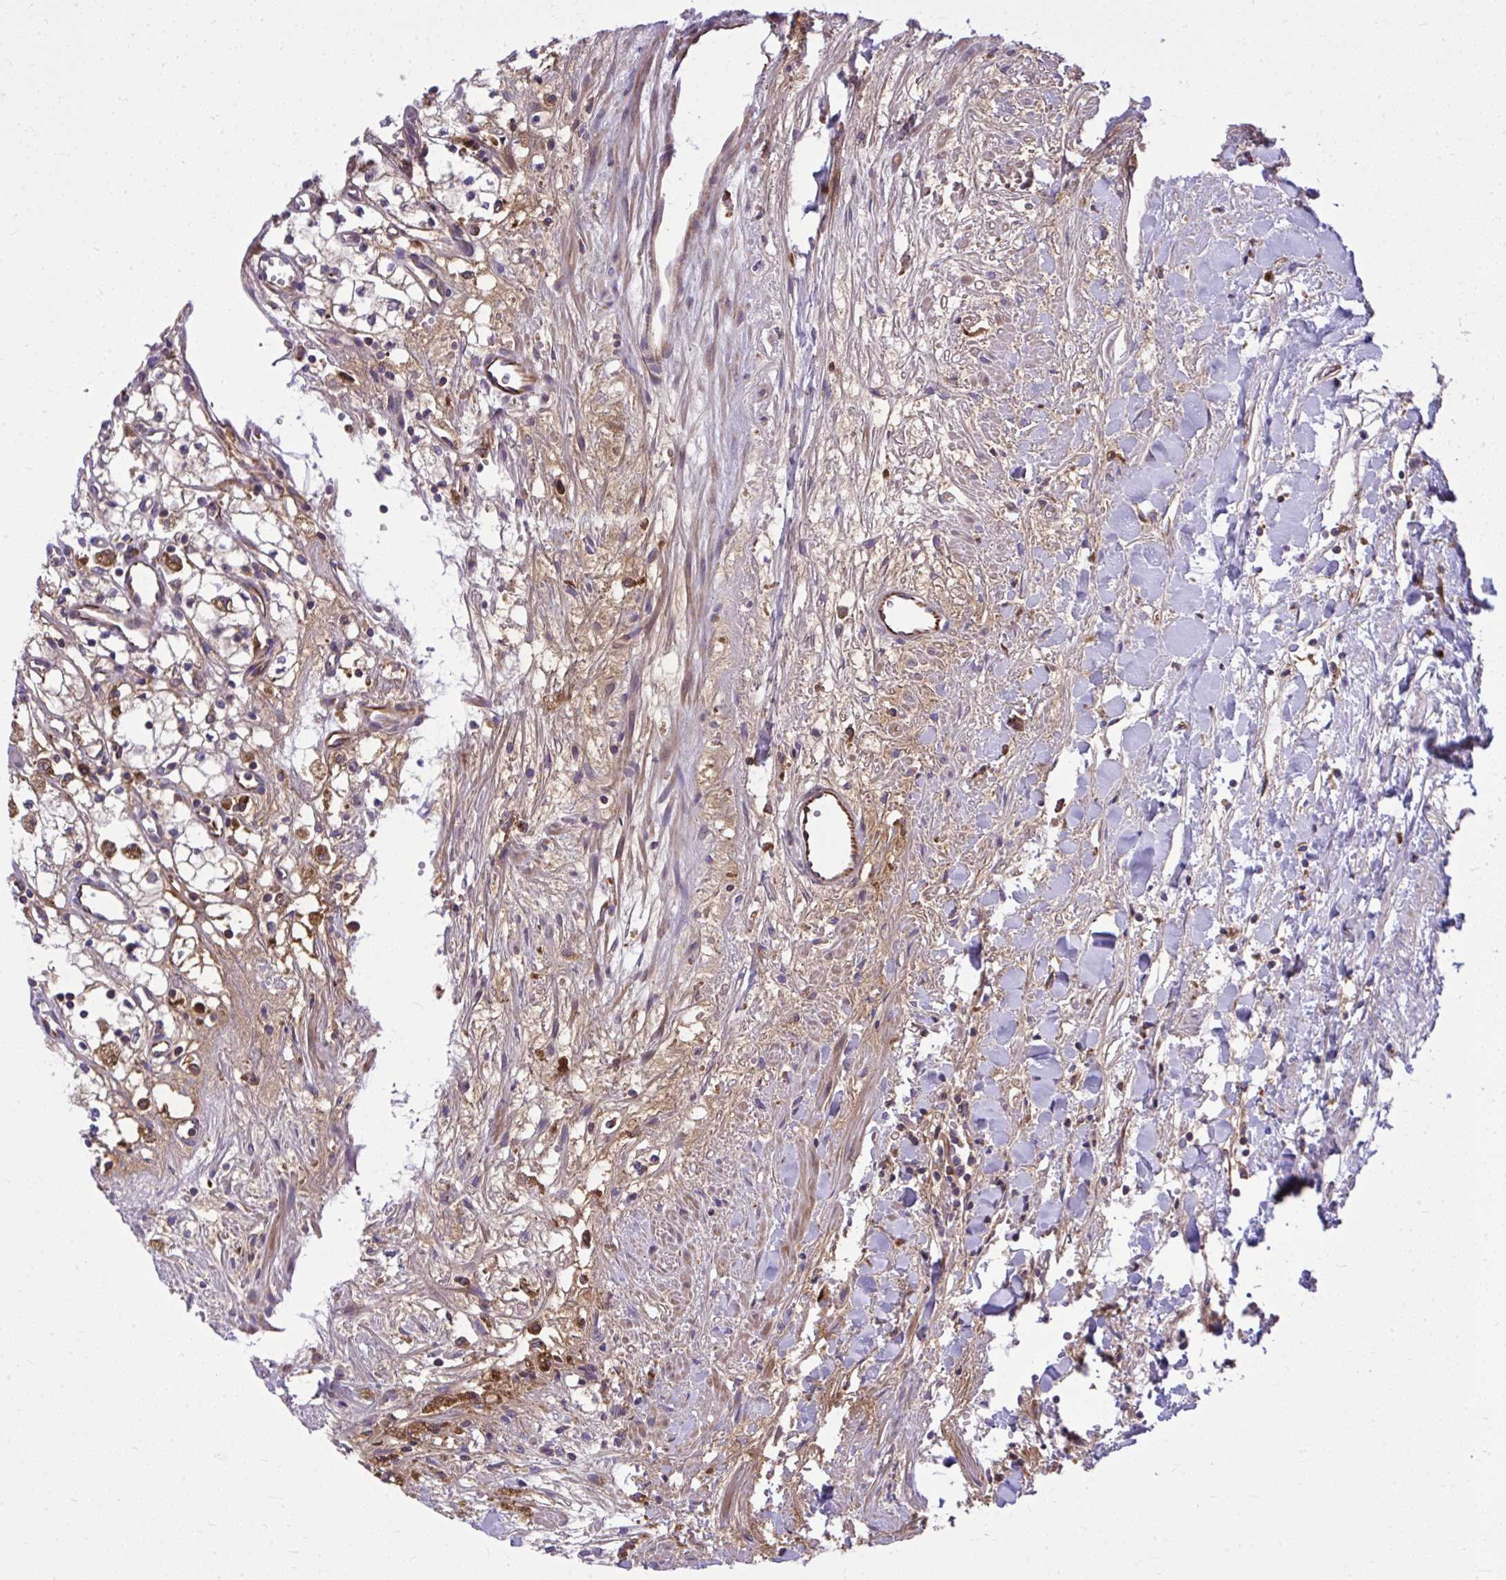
{"staining": {"intensity": "negative", "quantity": "none", "location": "none"}, "tissue": "renal cancer", "cell_type": "Tumor cells", "image_type": "cancer", "snomed": [{"axis": "morphology", "description": "Adenocarcinoma, NOS"}, {"axis": "topography", "description": "Kidney"}], "caption": "An image of adenocarcinoma (renal) stained for a protein shows no brown staining in tumor cells.", "gene": "PAIP2", "patient": {"sex": "male", "age": 59}}